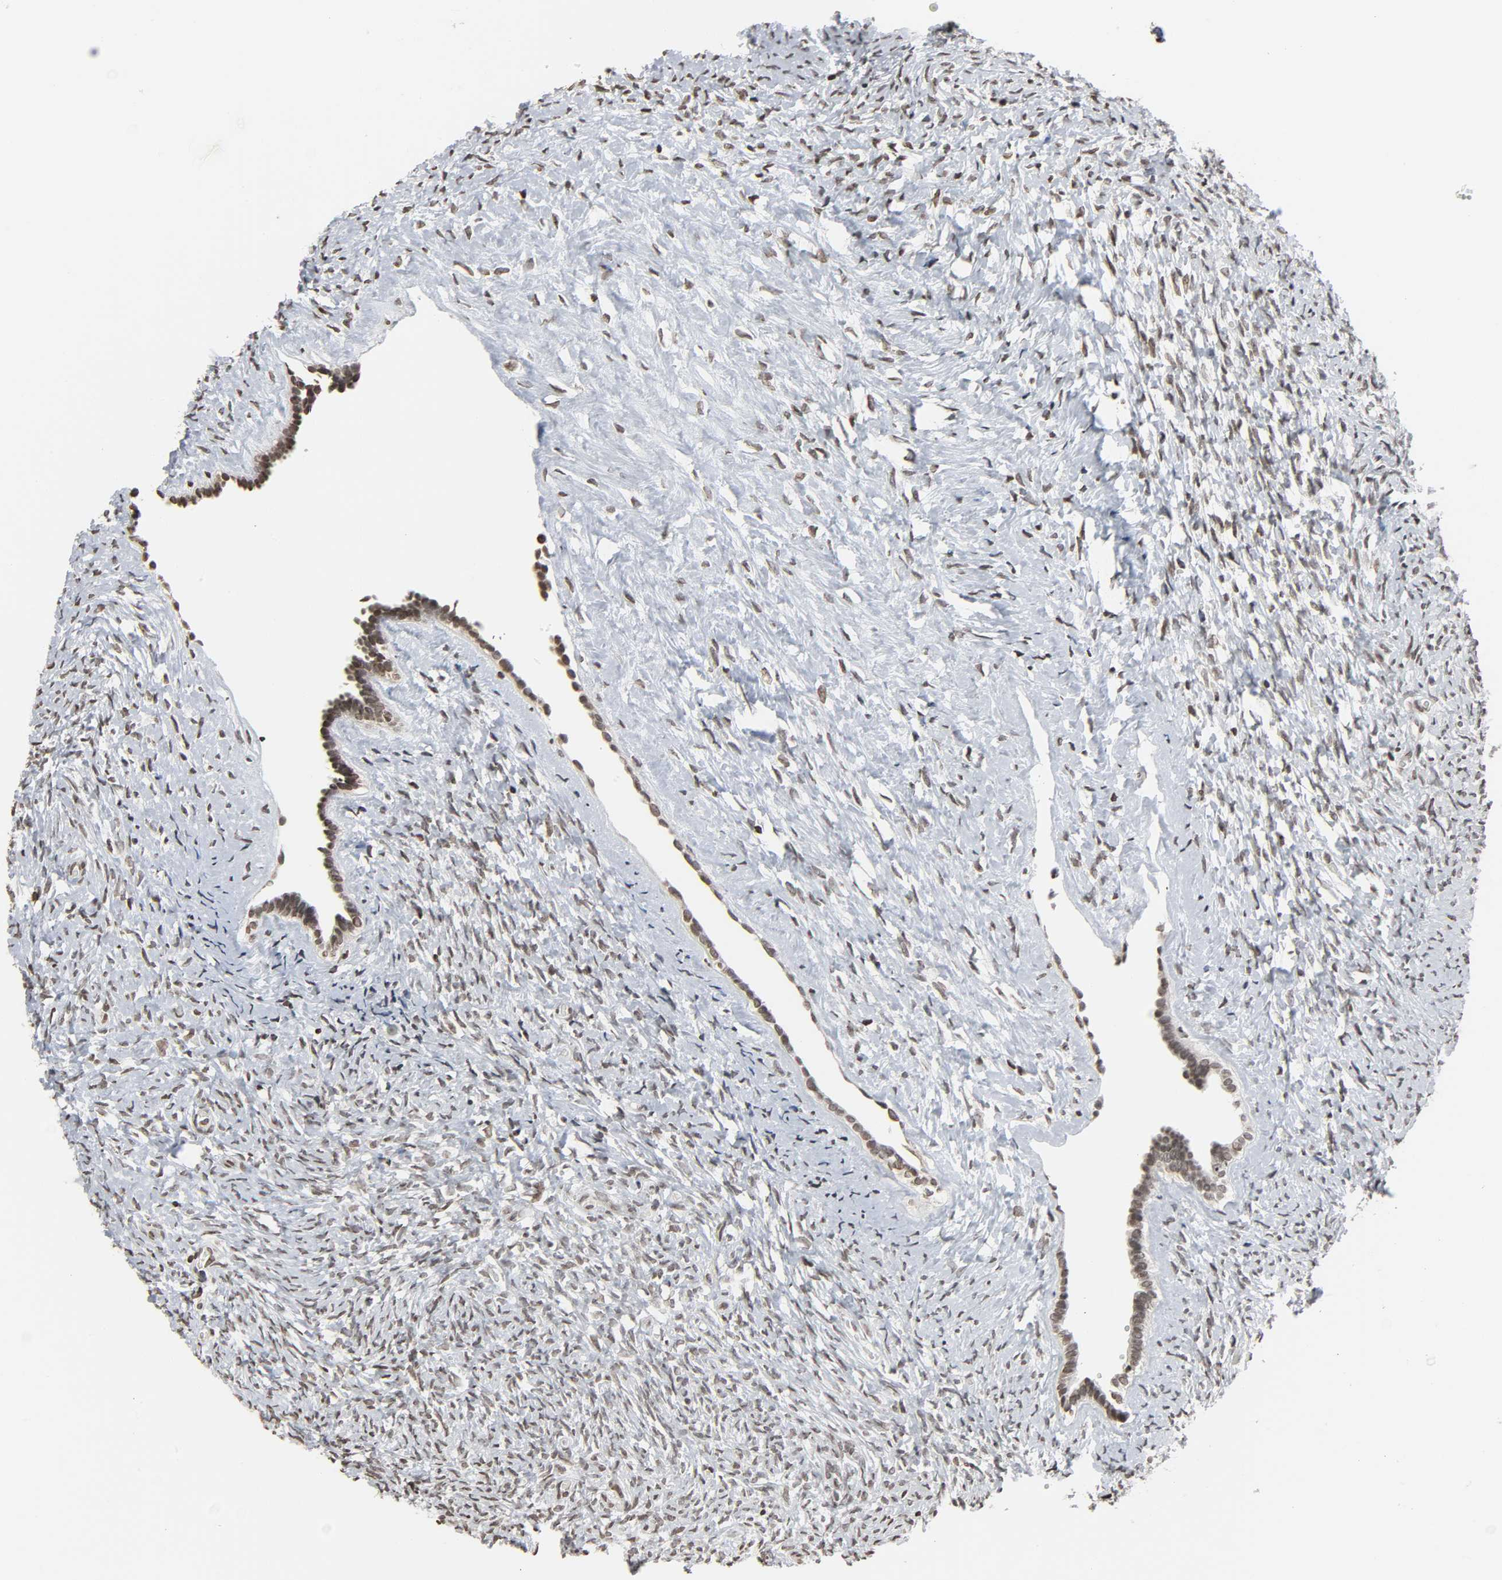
{"staining": {"intensity": "moderate", "quantity": ">75%", "location": "nuclear"}, "tissue": "ovary", "cell_type": "Follicle cells", "image_type": "normal", "snomed": [{"axis": "morphology", "description": "Normal tissue, NOS"}, {"axis": "topography", "description": "Ovary"}], "caption": "Moderate nuclear positivity is identified in approximately >75% of follicle cells in unremarkable ovary.", "gene": "ELAVL1", "patient": {"sex": "female", "age": 35}}